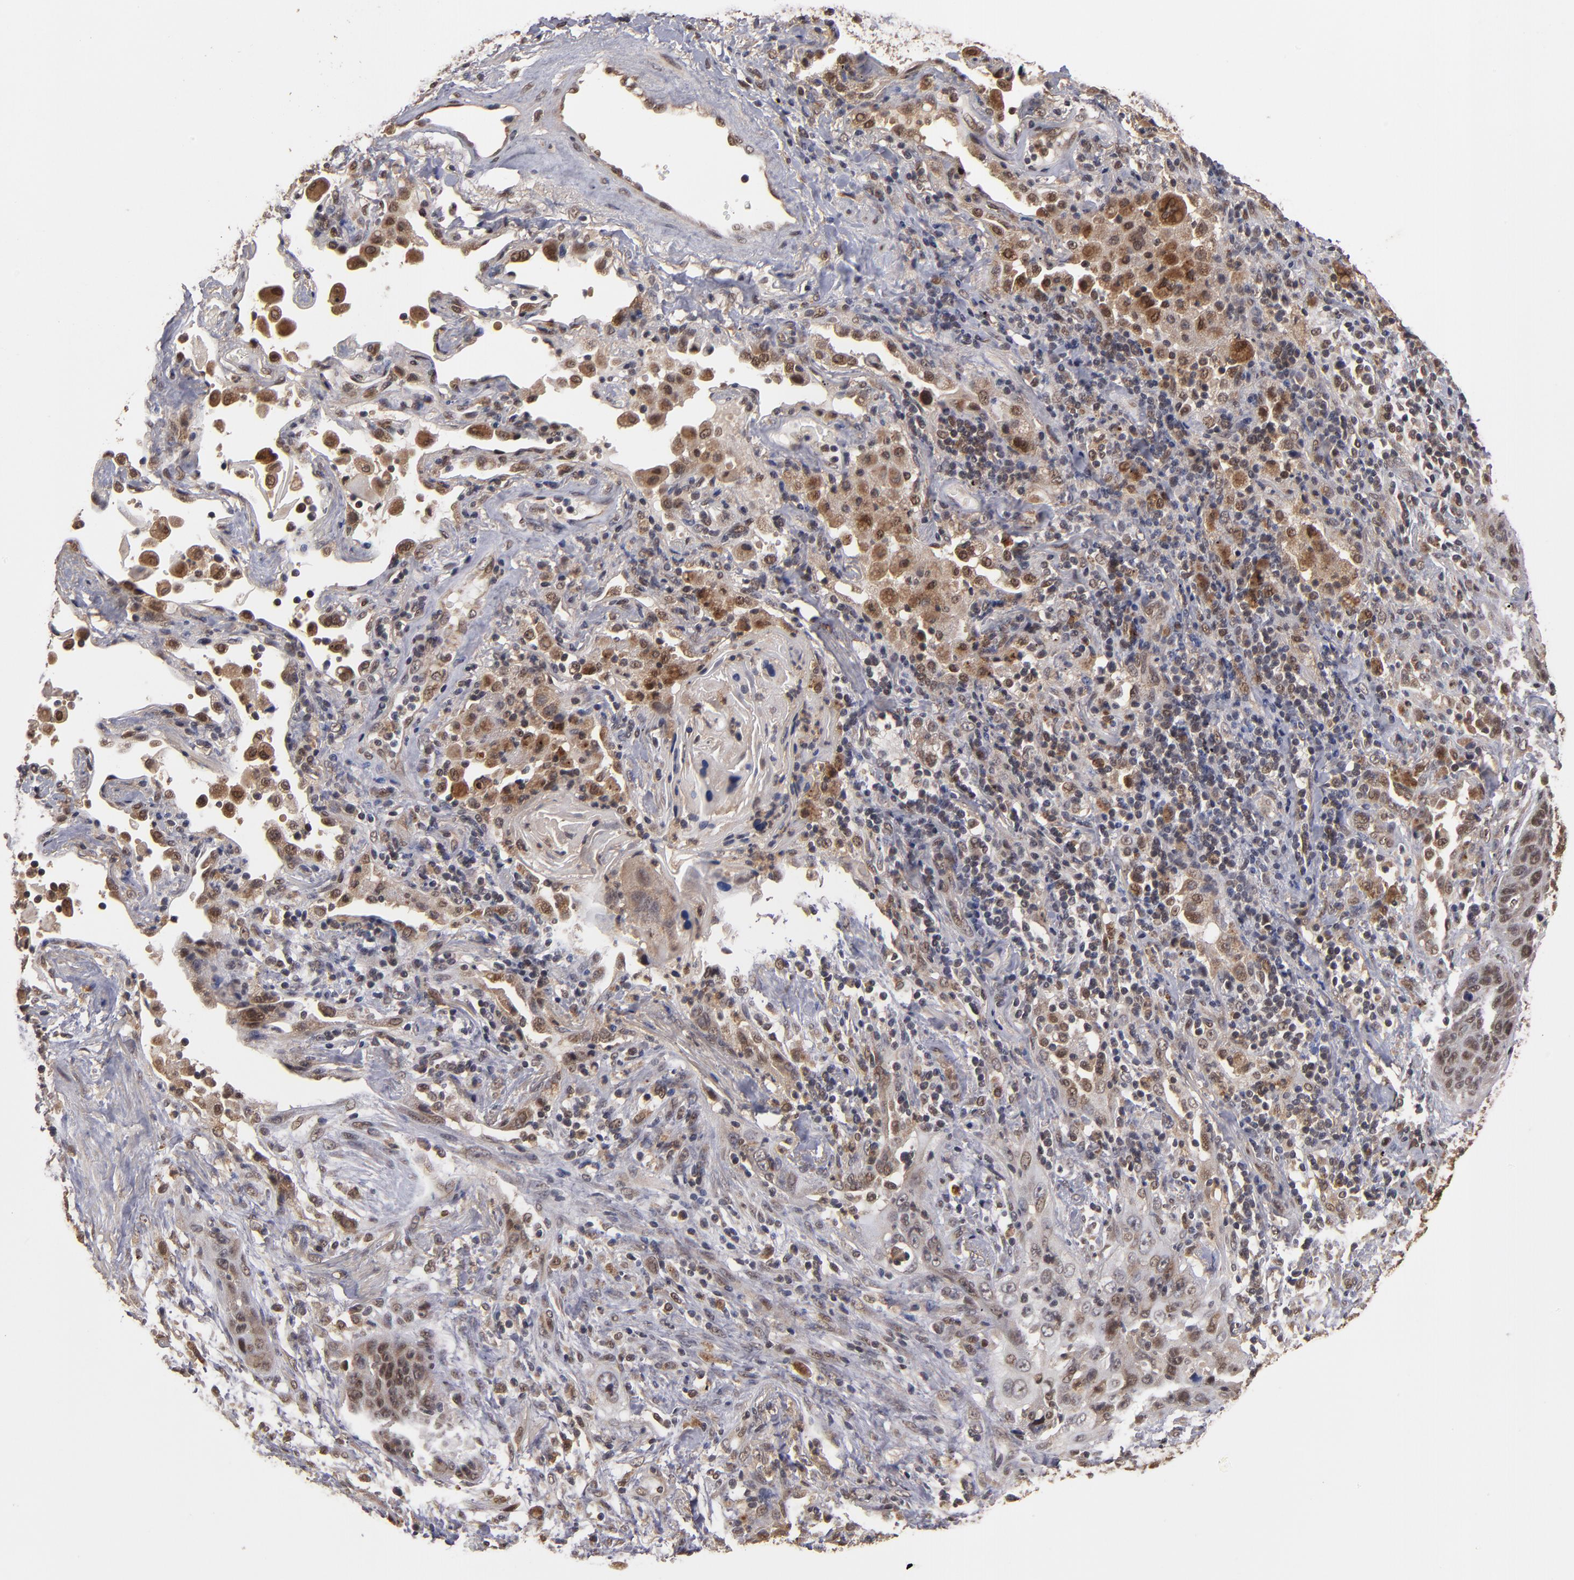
{"staining": {"intensity": "moderate", "quantity": "25%-75%", "location": "nuclear"}, "tissue": "lung cancer", "cell_type": "Tumor cells", "image_type": "cancer", "snomed": [{"axis": "morphology", "description": "Squamous cell carcinoma, NOS"}, {"axis": "topography", "description": "Lung"}], "caption": "A brown stain shows moderate nuclear staining of a protein in lung squamous cell carcinoma tumor cells.", "gene": "CUL5", "patient": {"sex": "female", "age": 67}}